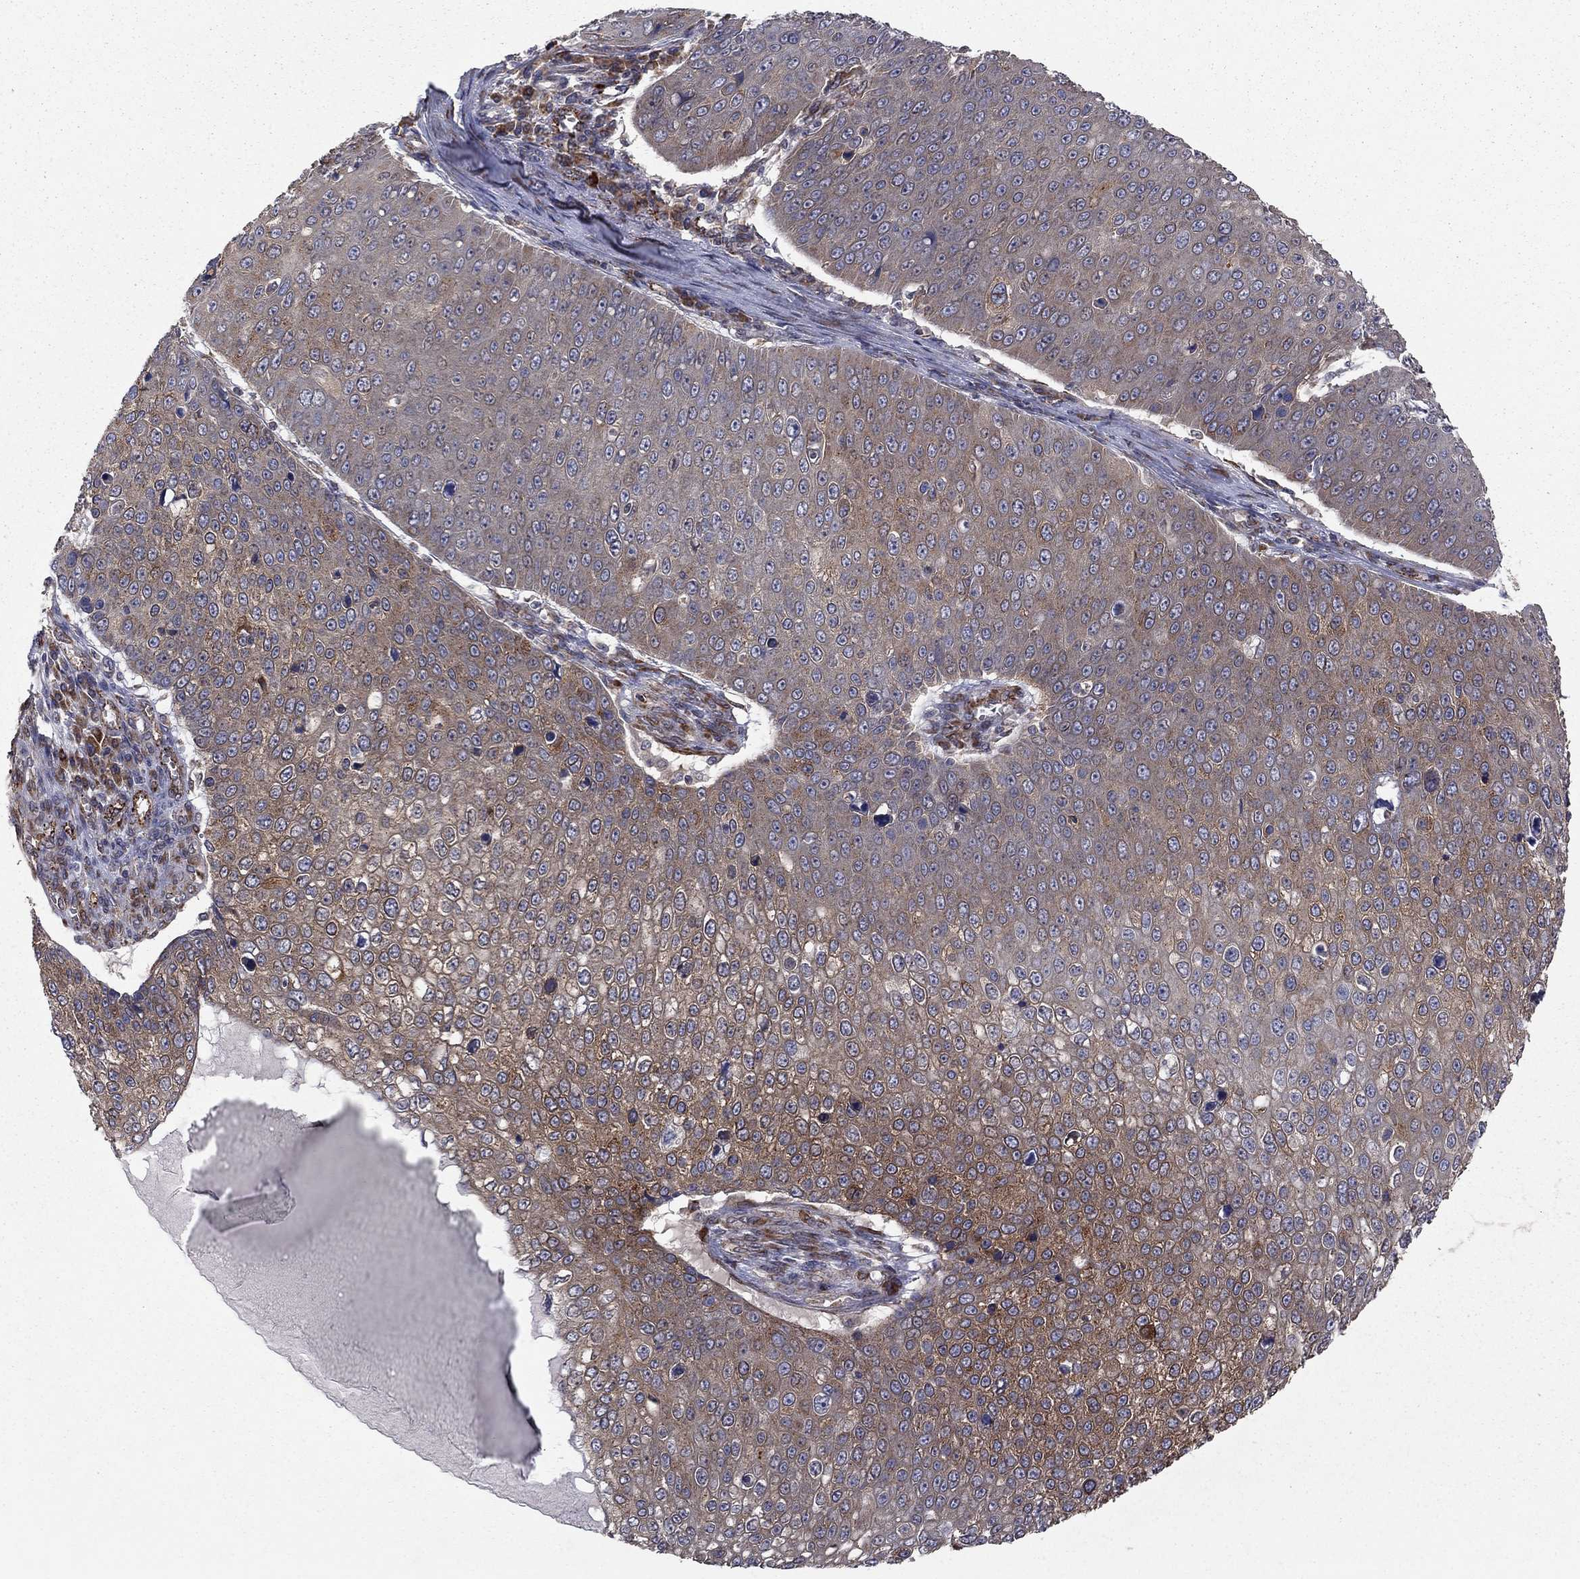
{"staining": {"intensity": "moderate", "quantity": "<25%", "location": "cytoplasmic/membranous"}, "tissue": "skin cancer", "cell_type": "Tumor cells", "image_type": "cancer", "snomed": [{"axis": "morphology", "description": "Squamous cell carcinoma, NOS"}, {"axis": "topography", "description": "Skin"}], "caption": "Moderate cytoplasmic/membranous positivity is present in about <25% of tumor cells in skin cancer. The protein of interest is stained brown, and the nuclei are stained in blue (DAB (3,3'-diaminobenzidine) IHC with brightfield microscopy, high magnification).", "gene": "YIF1A", "patient": {"sex": "male", "age": 71}}